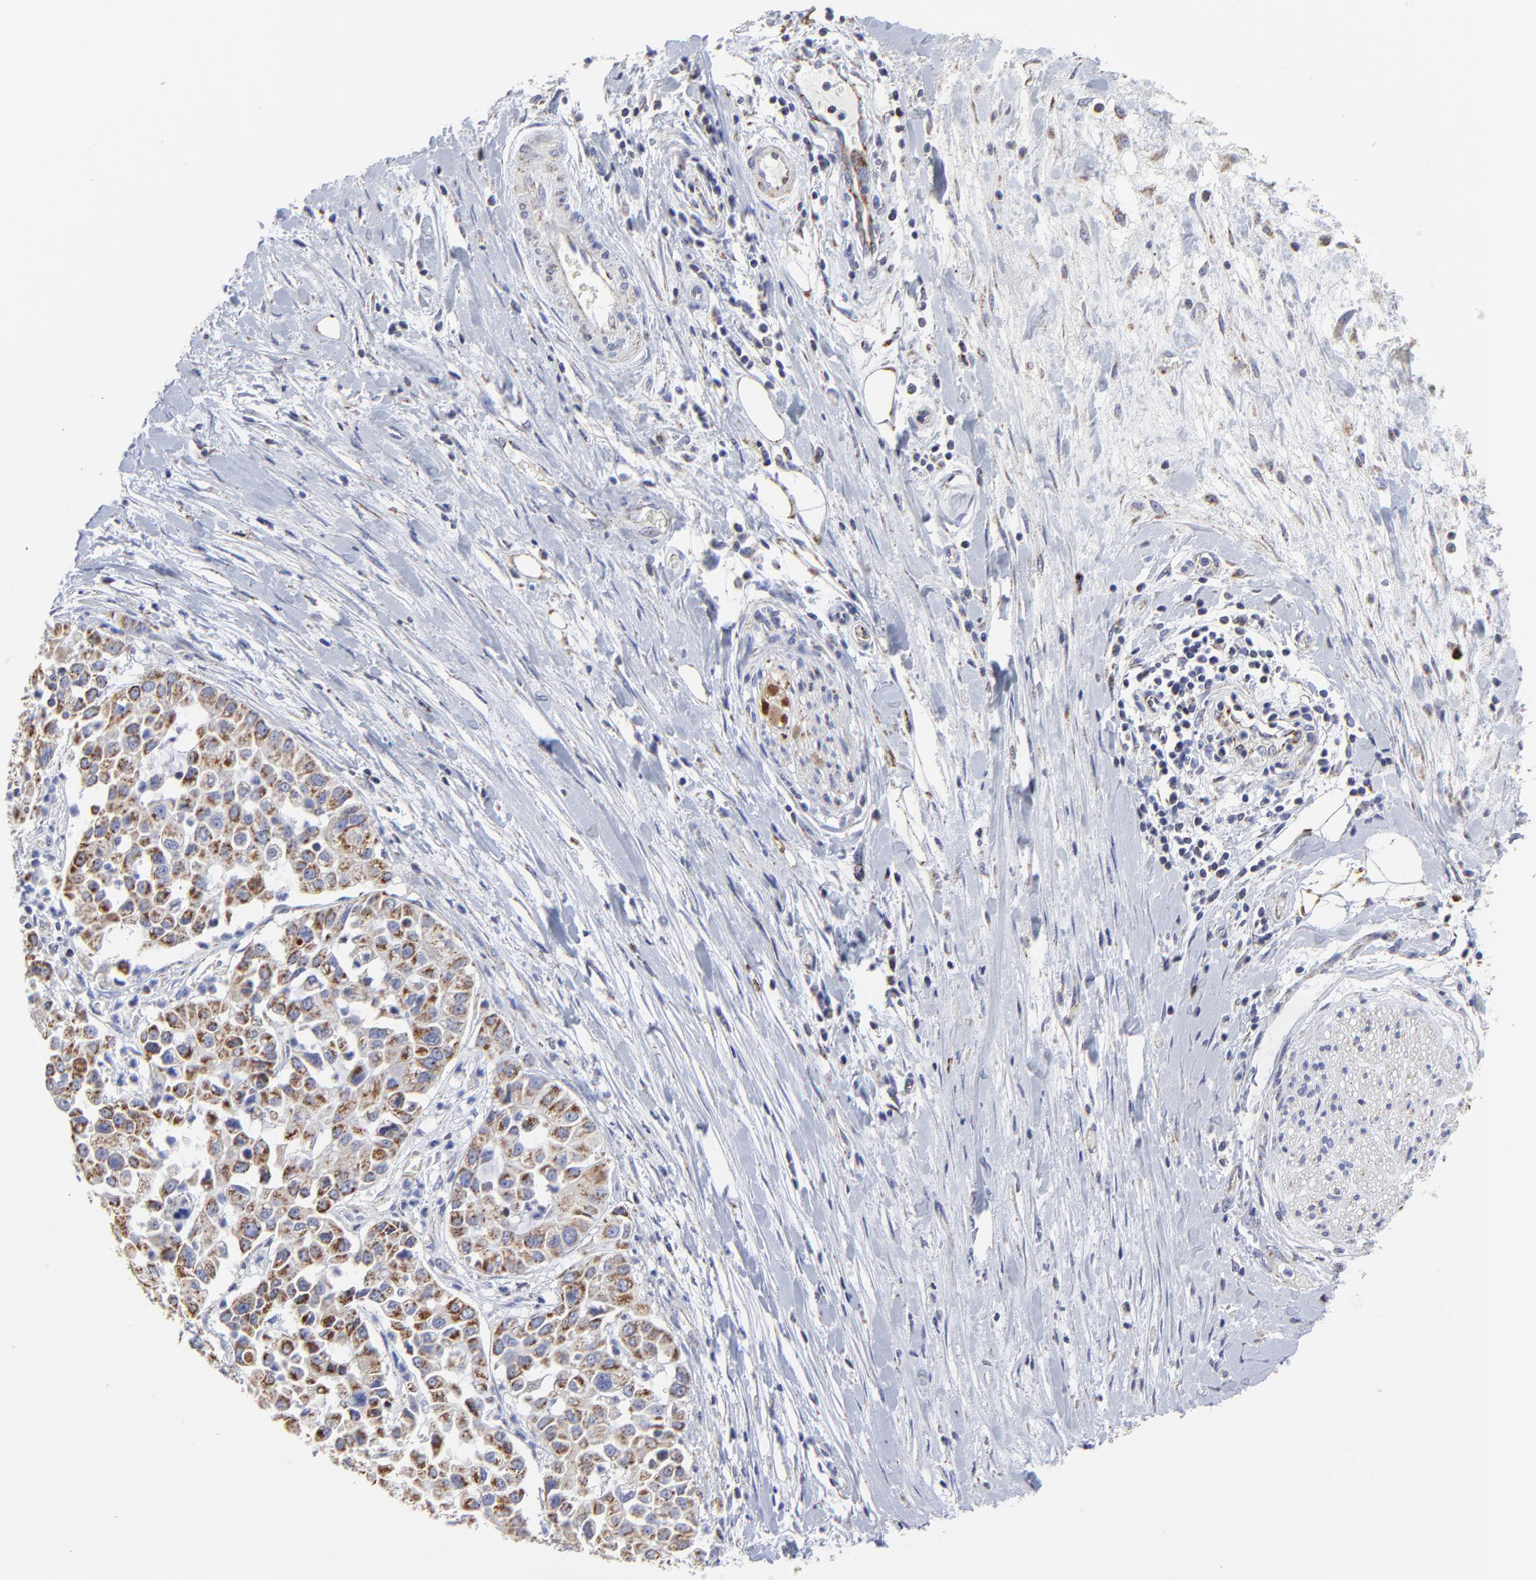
{"staining": {"intensity": "moderate", "quantity": ">75%", "location": "cytoplasmic/membranous"}, "tissue": "pancreatic cancer", "cell_type": "Tumor cells", "image_type": "cancer", "snomed": [{"axis": "morphology", "description": "Adenocarcinoma, NOS"}, {"axis": "topography", "description": "Pancreas"}], "caption": "DAB (3,3'-diaminobenzidine) immunohistochemical staining of pancreatic cancer (adenocarcinoma) shows moderate cytoplasmic/membranous protein expression in approximately >75% of tumor cells.", "gene": "PINK1", "patient": {"sex": "female", "age": 52}}